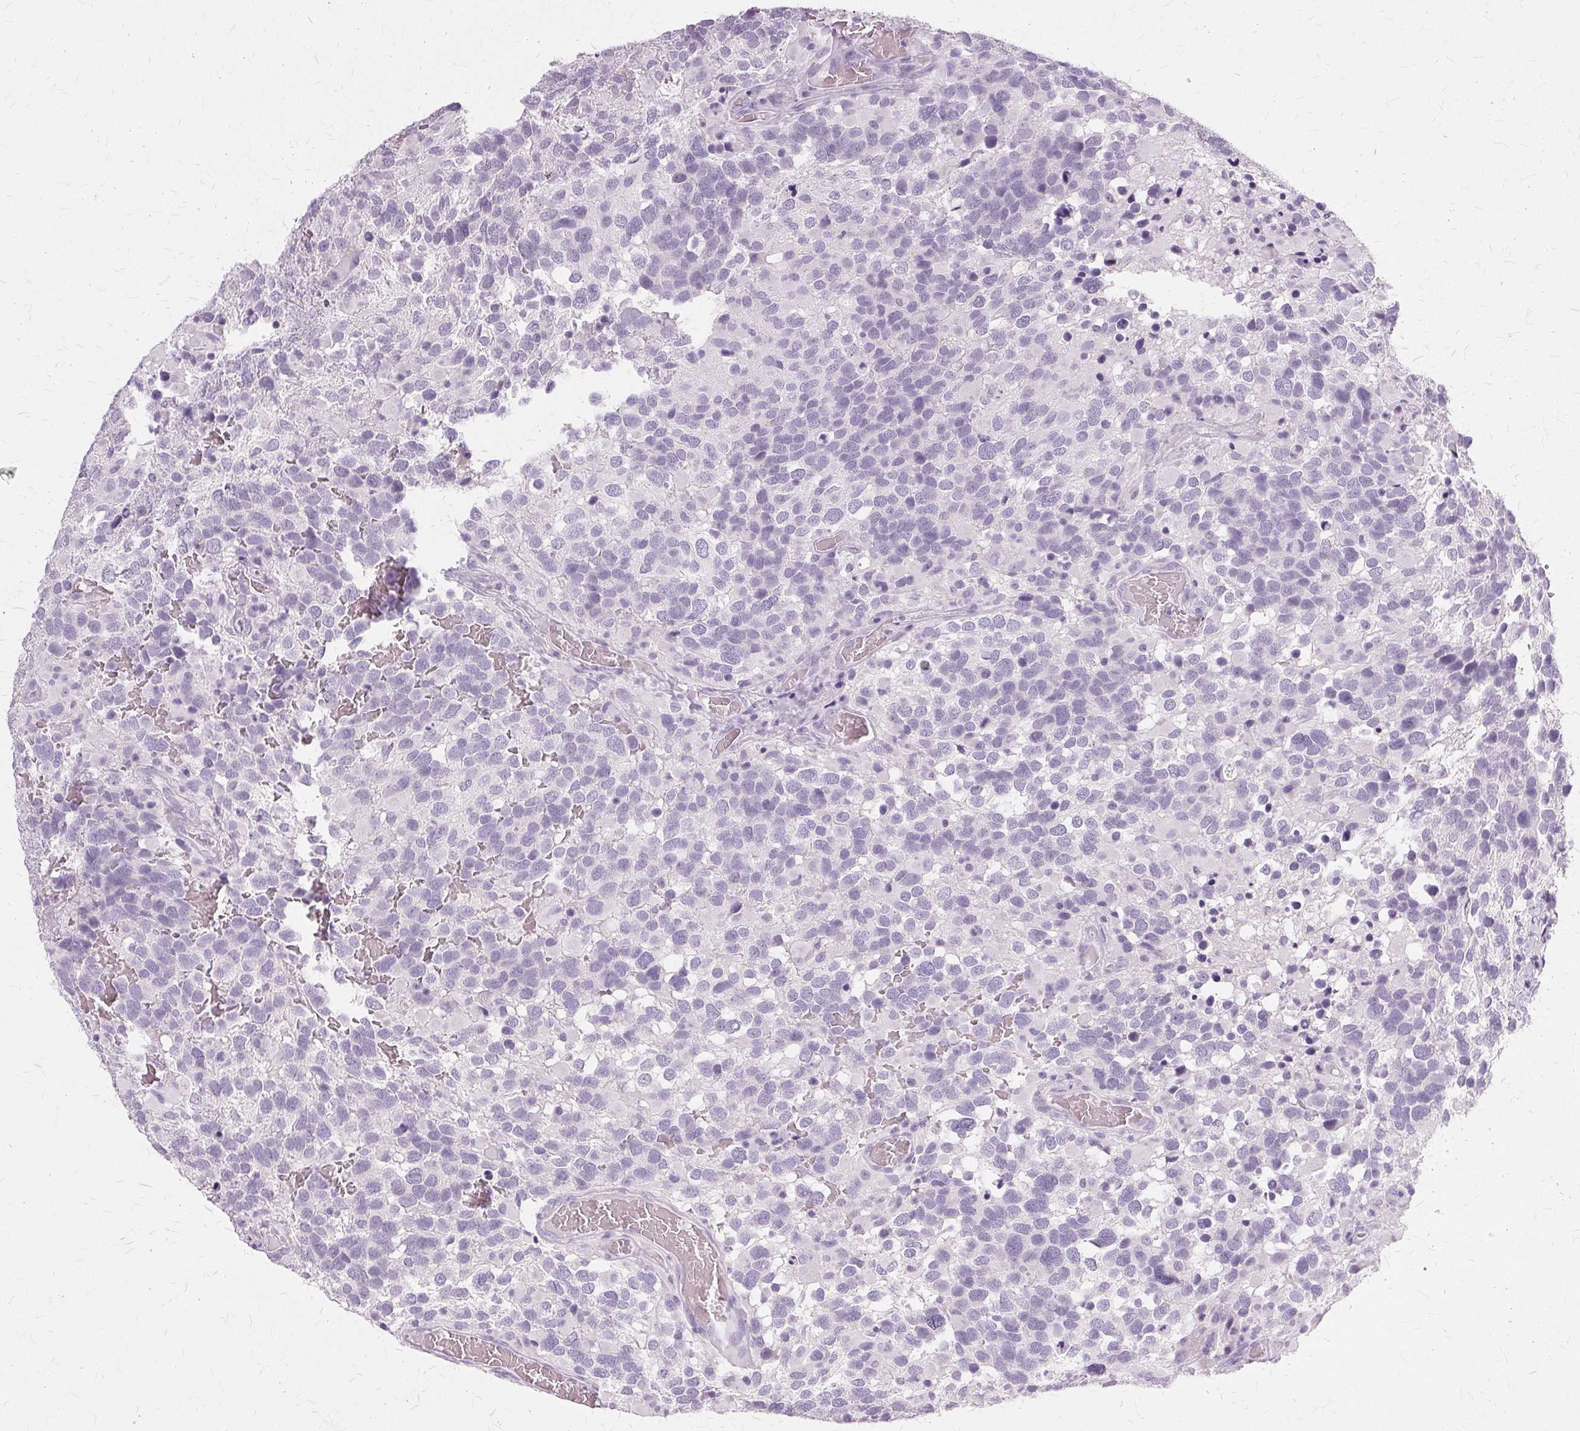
{"staining": {"intensity": "negative", "quantity": "none", "location": "none"}, "tissue": "glioma", "cell_type": "Tumor cells", "image_type": "cancer", "snomed": [{"axis": "morphology", "description": "Glioma, malignant, High grade"}, {"axis": "topography", "description": "Brain"}], "caption": "IHC of human glioma exhibits no expression in tumor cells. Brightfield microscopy of immunohistochemistry (IHC) stained with DAB (brown) and hematoxylin (blue), captured at high magnification.", "gene": "SLC45A3", "patient": {"sex": "female", "age": 40}}